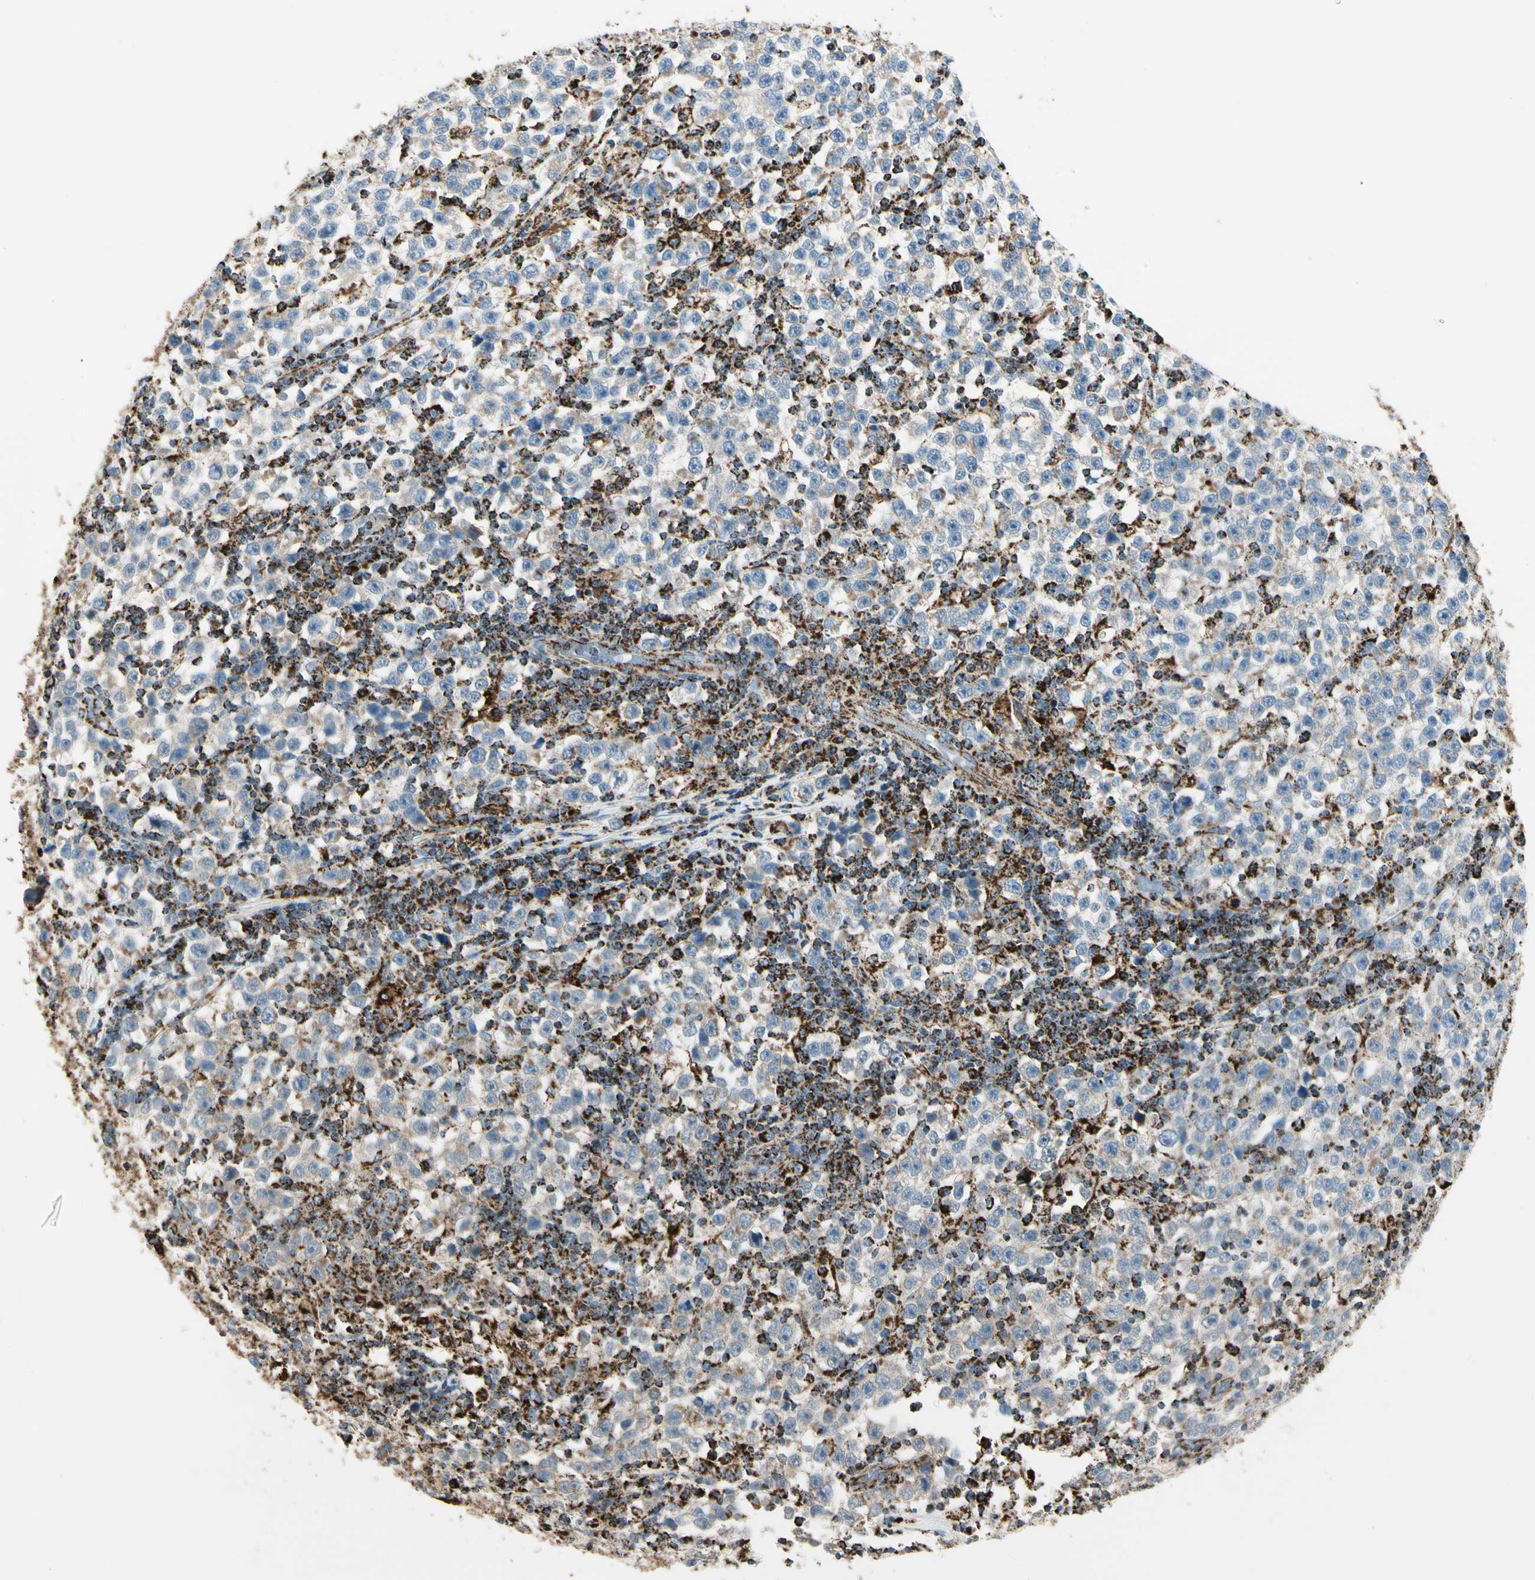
{"staining": {"intensity": "weak", "quantity": "25%-75%", "location": "cytoplasmic/membranous"}, "tissue": "testis cancer", "cell_type": "Tumor cells", "image_type": "cancer", "snomed": [{"axis": "morphology", "description": "Seminoma, NOS"}, {"axis": "topography", "description": "Testis"}], "caption": "An IHC photomicrograph of tumor tissue is shown. Protein staining in brown labels weak cytoplasmic/membranous positivity in testis cancer within tumor cells.", "gene": "ME2", "patient": {"sex": "male", "age": 43}}